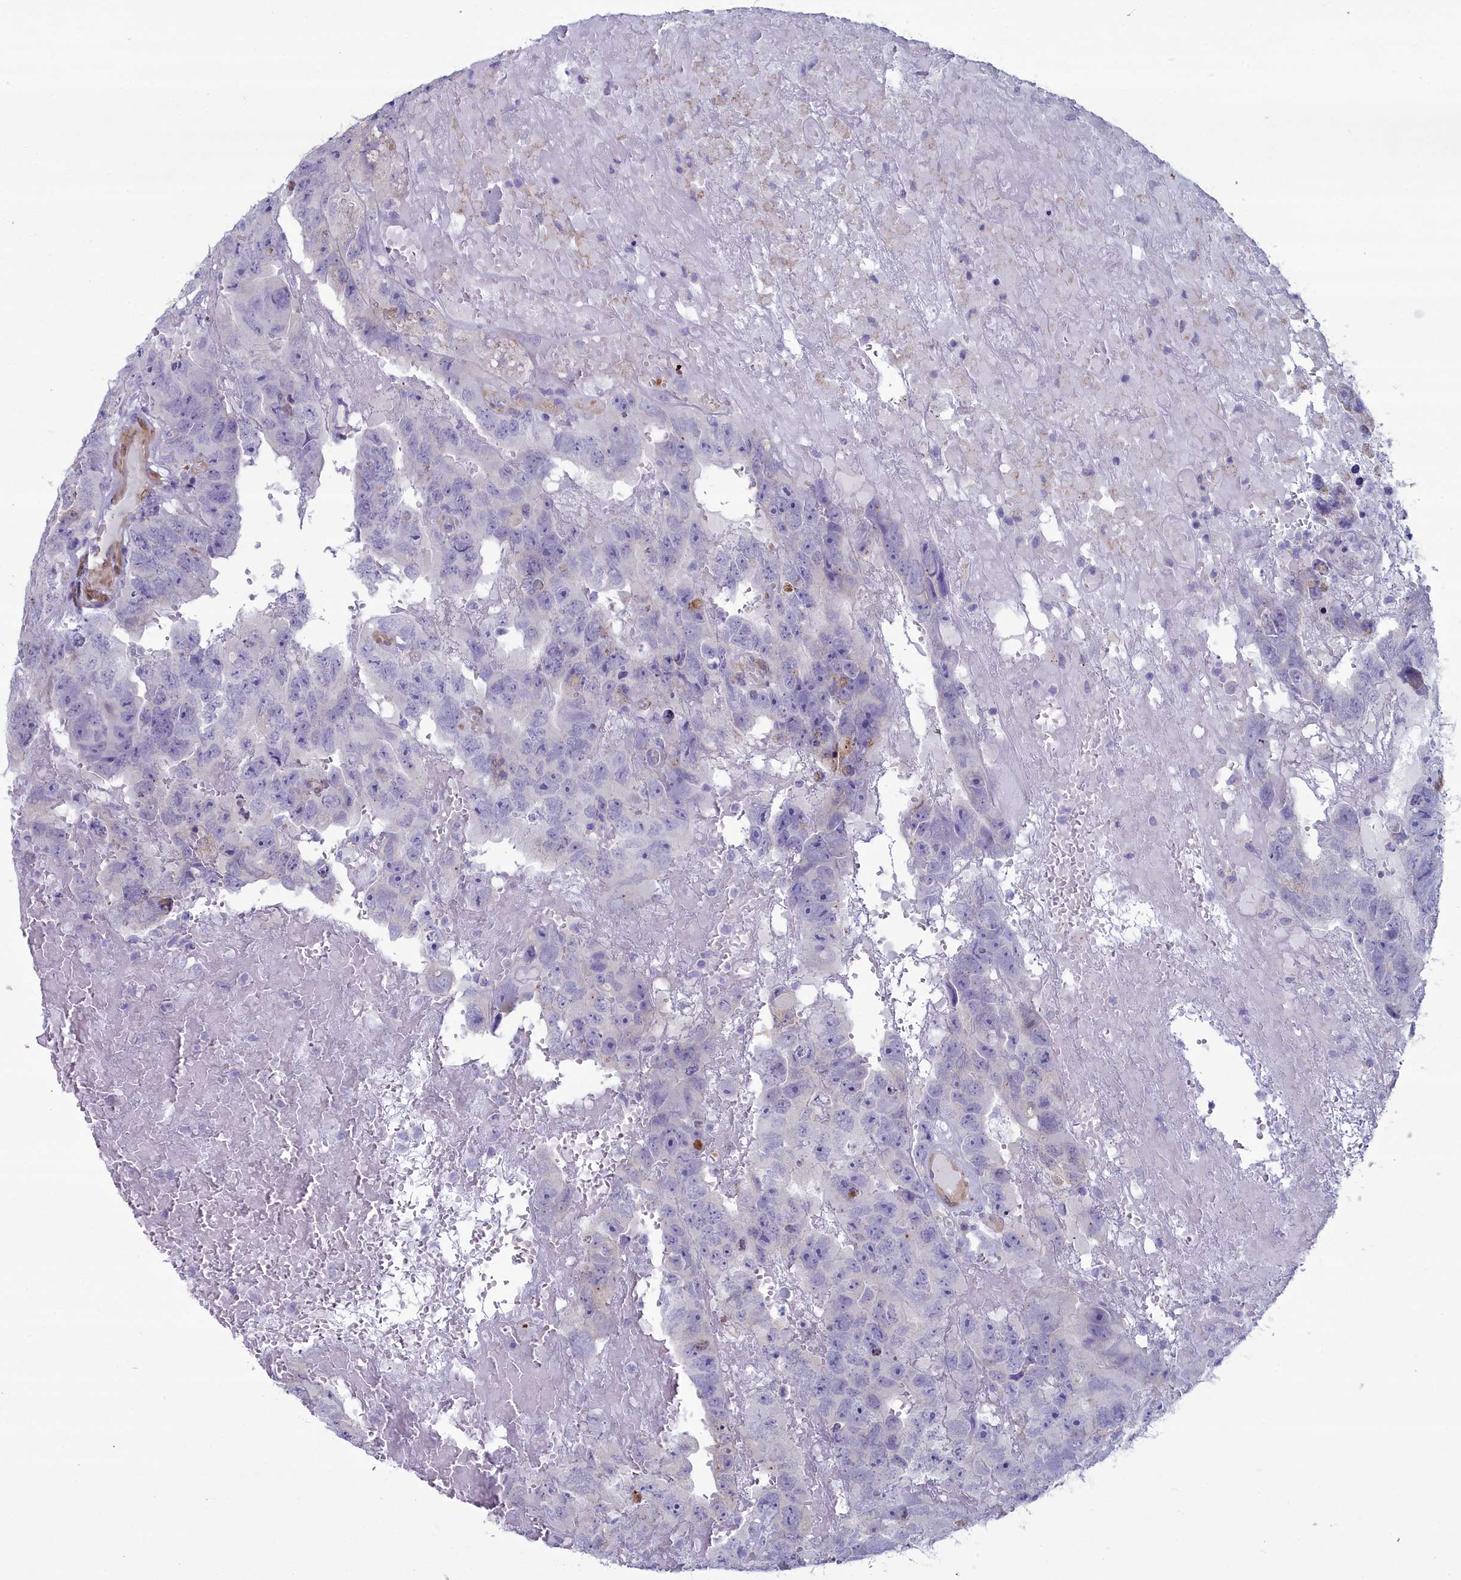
{"staining": {"intensity": "negative", "quantity": "none", "location": "none"}, "tissue": "testis cancer", "cell_type": "Tumor cells", "image_type": "cancer", "snomed": [{"axis": "morphology", "description": "Carcinoma, Embryonal, NOS"}, {"axis": "topography", "description": "Testis"}], "caption": "High power microscopy histopathology image of an immunohistochemistry micrograph of embryonal carcinoma (testis), revealing no significant positivity in tumor cells.", "gene": "PPP1R14A", "patient": {"sex": "male", "age": 45}}